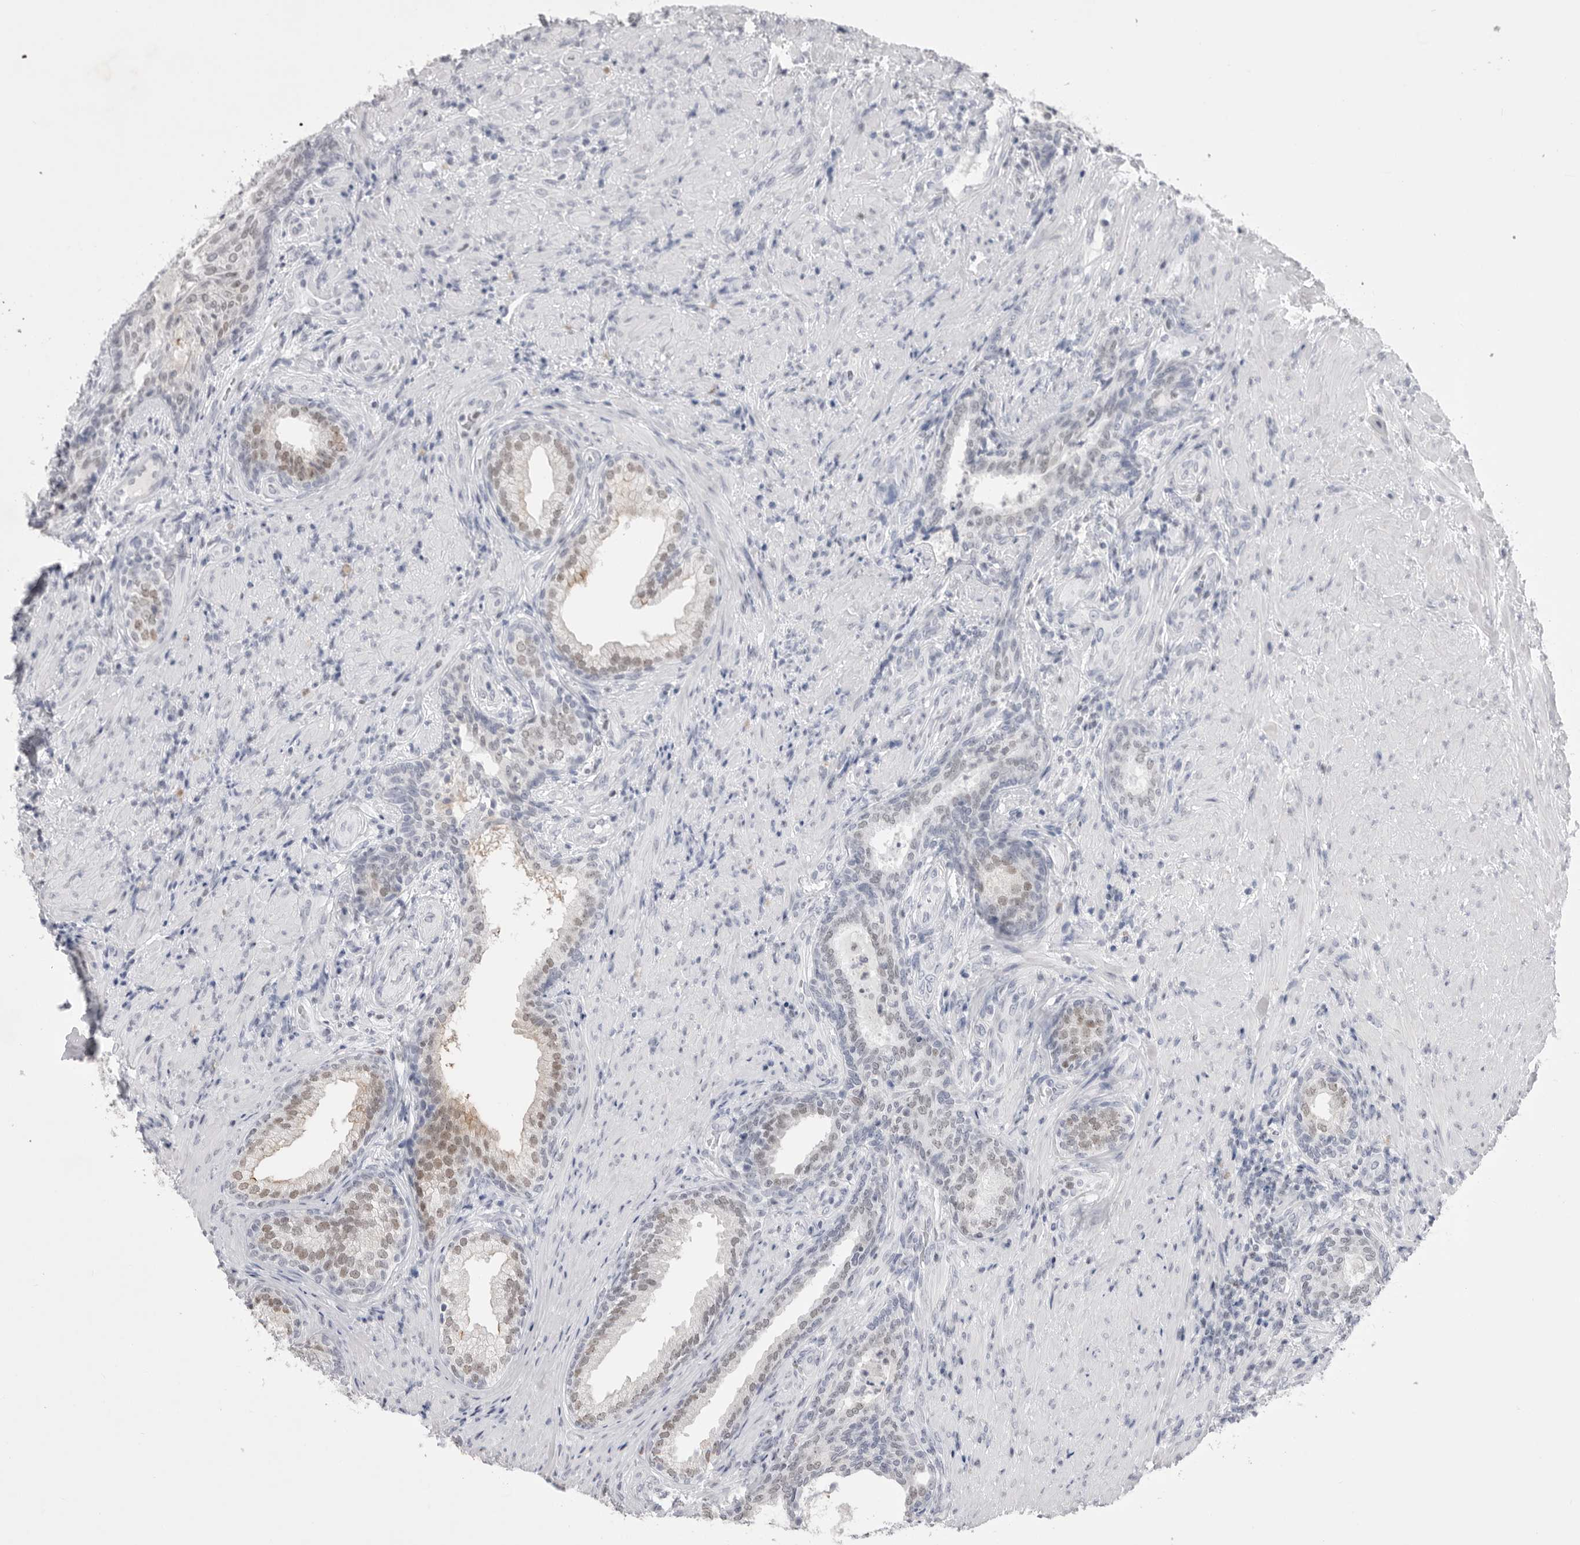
{"staining": {"intensity": "moderate", "quantity": "25%-75%", "location": "cytoplasmic/membranous,nuclear"}, "tissue": "prostate", "cell_type": "Glandular cells", "image_type": "normal", "snomed": [{"axis": "morphology", "description": "Normal tissue, NOS"}, {"axis": "topography", "description": "Prostate"}], "caption": "Brown immunohistochemical staining in unremarkable human prostate shows moderate cytoplasmic/membranous,nuclear positivity in approximately 25%-75% of glandular cells.", "gene": "ZBTB7B", "patient": {"sex": "male", "age": 76}}